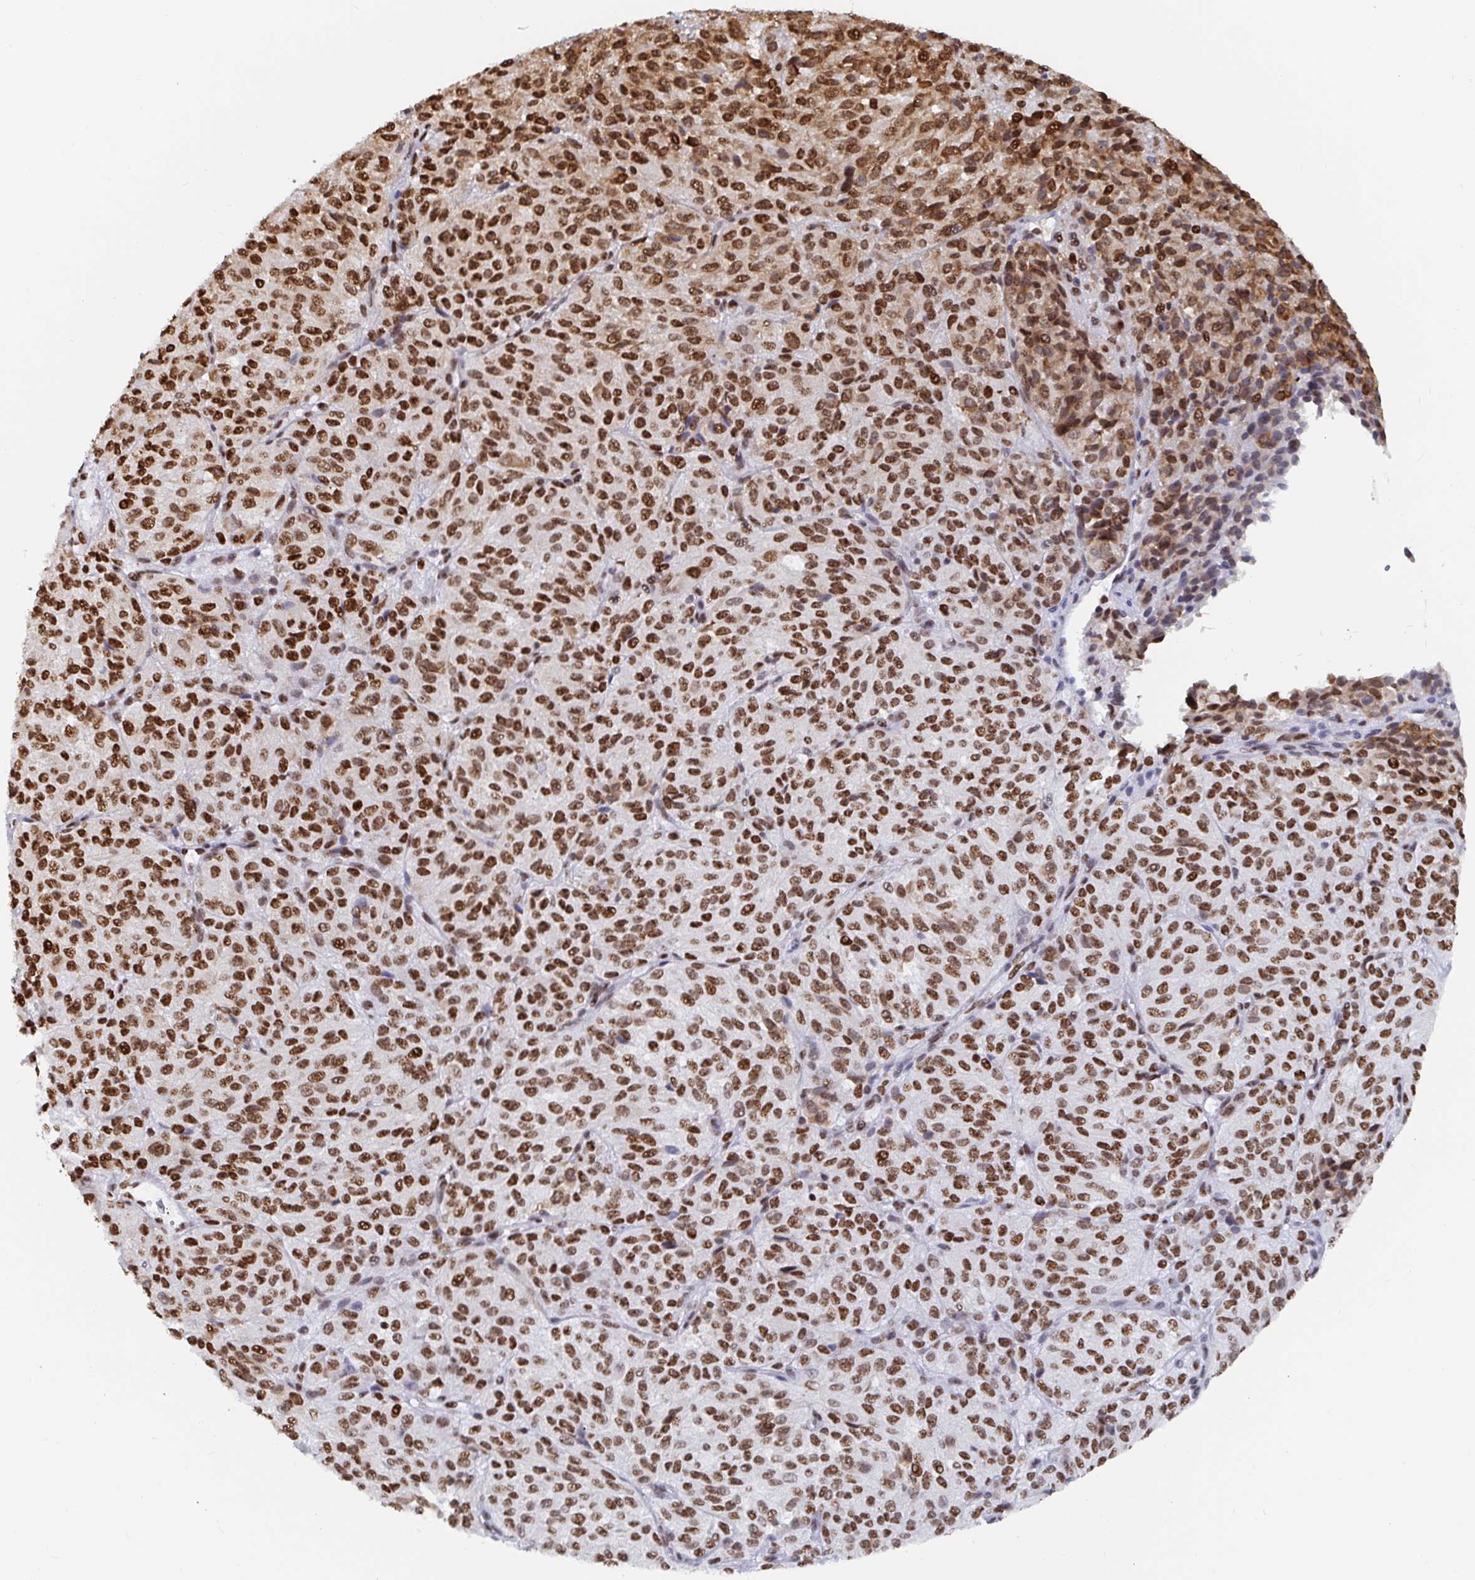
{"staining": {"intensity": "strong", "quantity": ">75%", "location": "nuclear"}, "tissue": "melanoma", "cell_type": "Tumor cells", "image_type": "cancer", "snomed": [{"axis": "morphology", "description": "Malignant melanoma, Metastatic site"}, {"axis": "topography", "description": "Brain"}], "caption": "A high-resolution micrograph shows immunohistochemistry (IHC) staining of melanoma, which demonstrates strong nuclear positivity in about >75% of tumor cells. The staining is performed using DAB (3,3'-diaminobenzidine) brown chromogen to label protein expression. The nuclei are counter-stained blue using hematoxylin.", "gene": "EWSR1", "patient": {"sex": "female", "age": 56}}